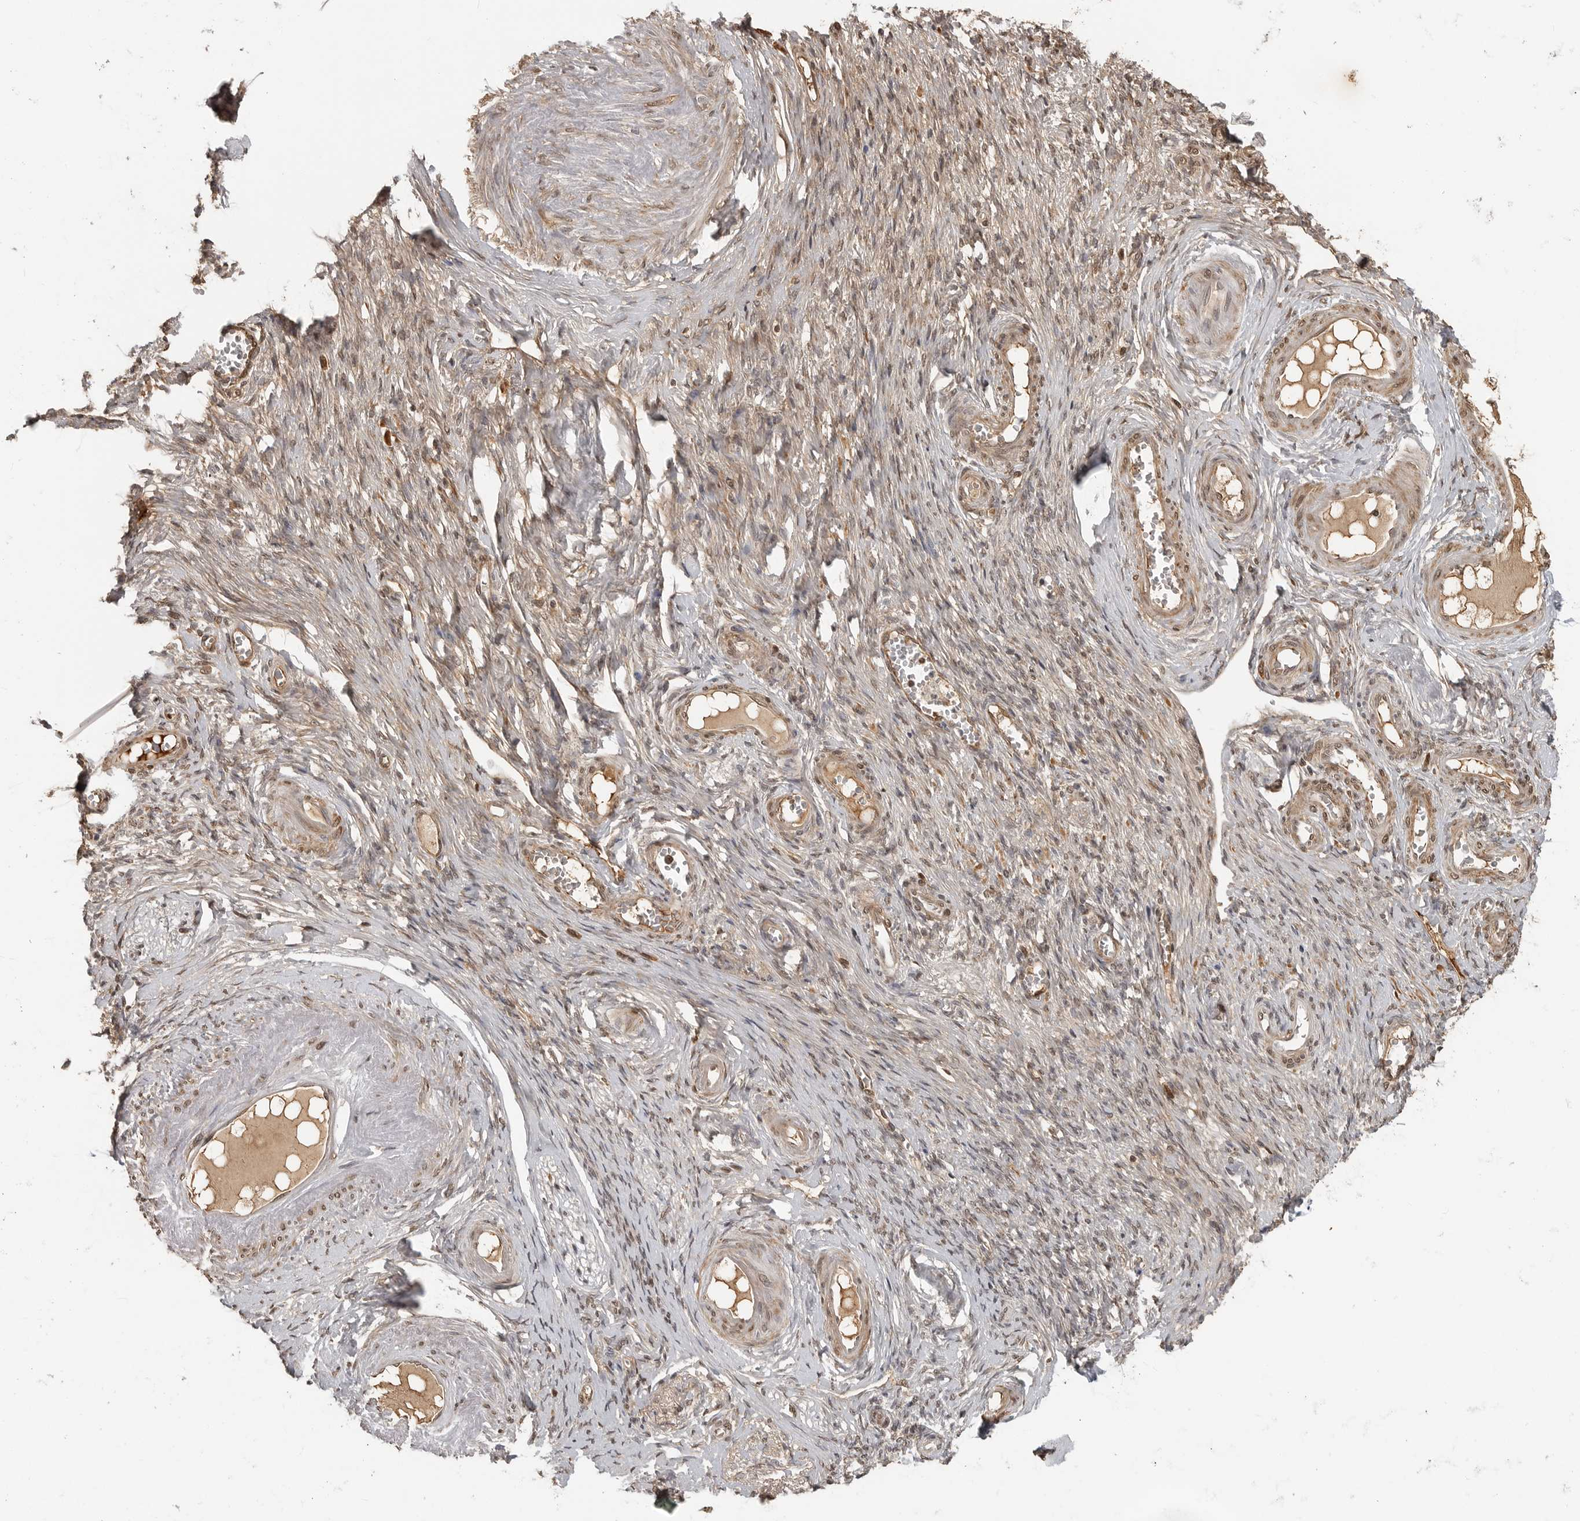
{"staining": {"intensity": "weak", "quantity": "25%-75%", "location": "cytoplasmic/membranous,nuclear"}, "tissue": "adipose tissue", "cell_type": "Adipocytes", "image_type": "normal", "snomed": [{"axis": "morphology", "description": "Normal tissue, NOS"}, {"axis": "topography", "description": "Vascular tissue"}, {"axis": "topography", "description": "Fallopian tube"}, {"axis": "topography", "description": "Ovary"}], "caption": "High-power microscopy captured an immunohistochemistry (IHC) photomicrograph of normal adipose tissue, revealing weak cytoplasmic/membranous,nuclear expression in about 25%-75% of adipocytes. (brown staining indicates protein expression, while blue staining denotes nuclei).", "gene": "CLOCK", "patient": {"sex": "female", "age": 67}}